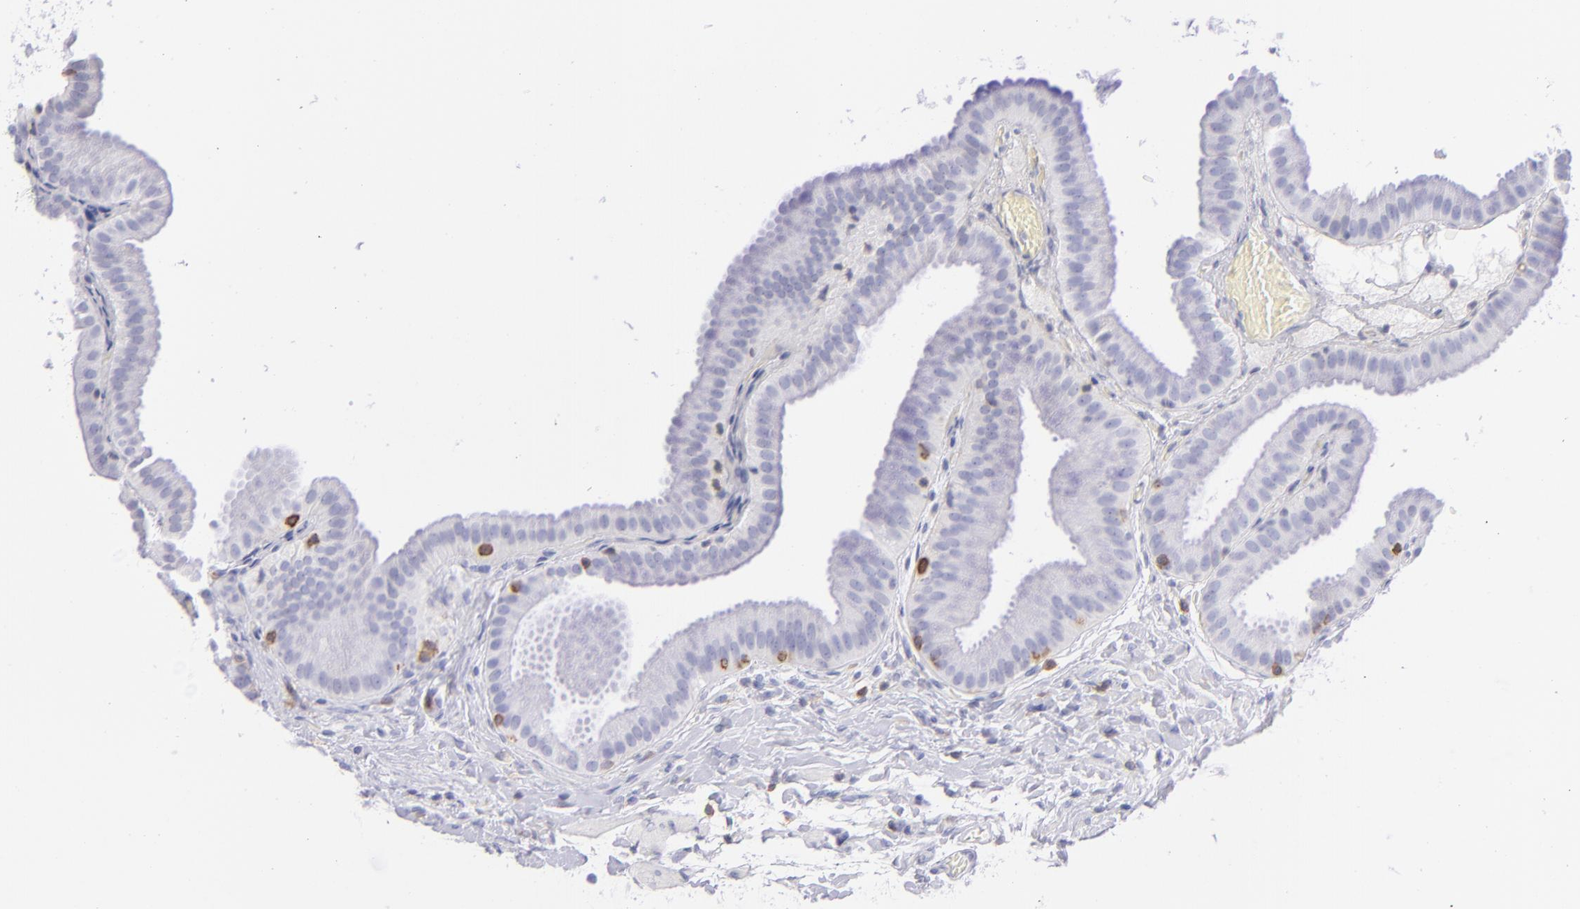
{"staining": {"intensity": "negative", "quantity": "none", "location": "none"}, "tissue": "gallbladder", "cell_type": "Glandular cells", "image_type": "normal", "snomed": [{"axis": "morphology", "description": "Normal tissue, NOS"}, {"axis": "topography", "description": "Gallbladder"}], "caption": "Gallbladder stained for a protein using immunohistochemistry (IHC) demonstrates no expression glandular cells.", "gene": "CD69", "patient": {"sex": "female", "age": 63}}